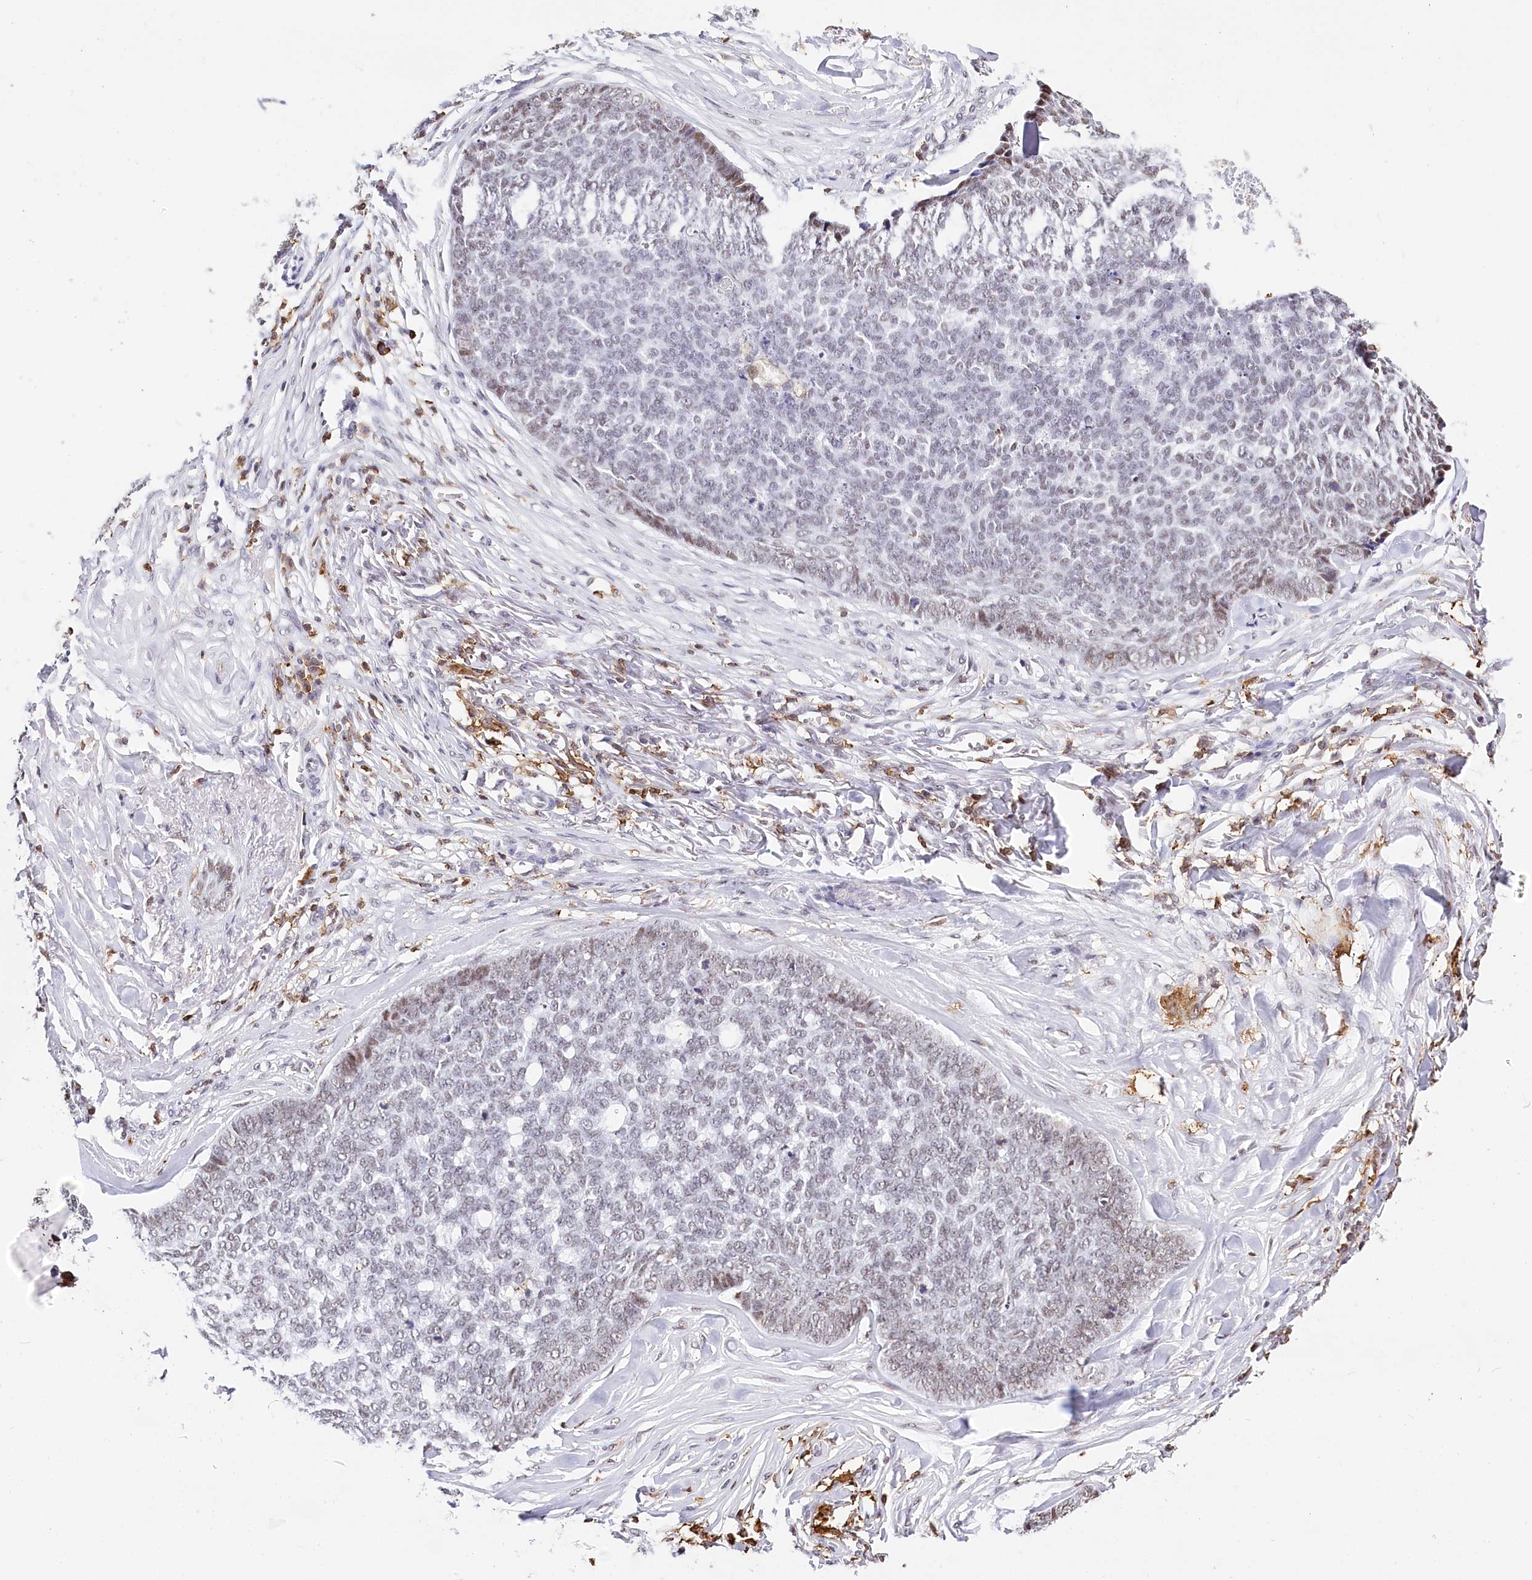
{"staining": {"intensity": "weak", "quantity": "<25%", "location": "nuclear"}, "tissue": "skin cancer", "cell_type": "Tumor cells", "image_type": "cancer", "snomed": [{"axis": "morphology", "description": "Basal cell carcinoma"}, {"axis": "topography", "description": "Skin"}], "caption": "Tumor cells are negative for brown protein staining in skin cancer.", "gene": "BARD1", "patient": {"sex": "male", "age": 84}}